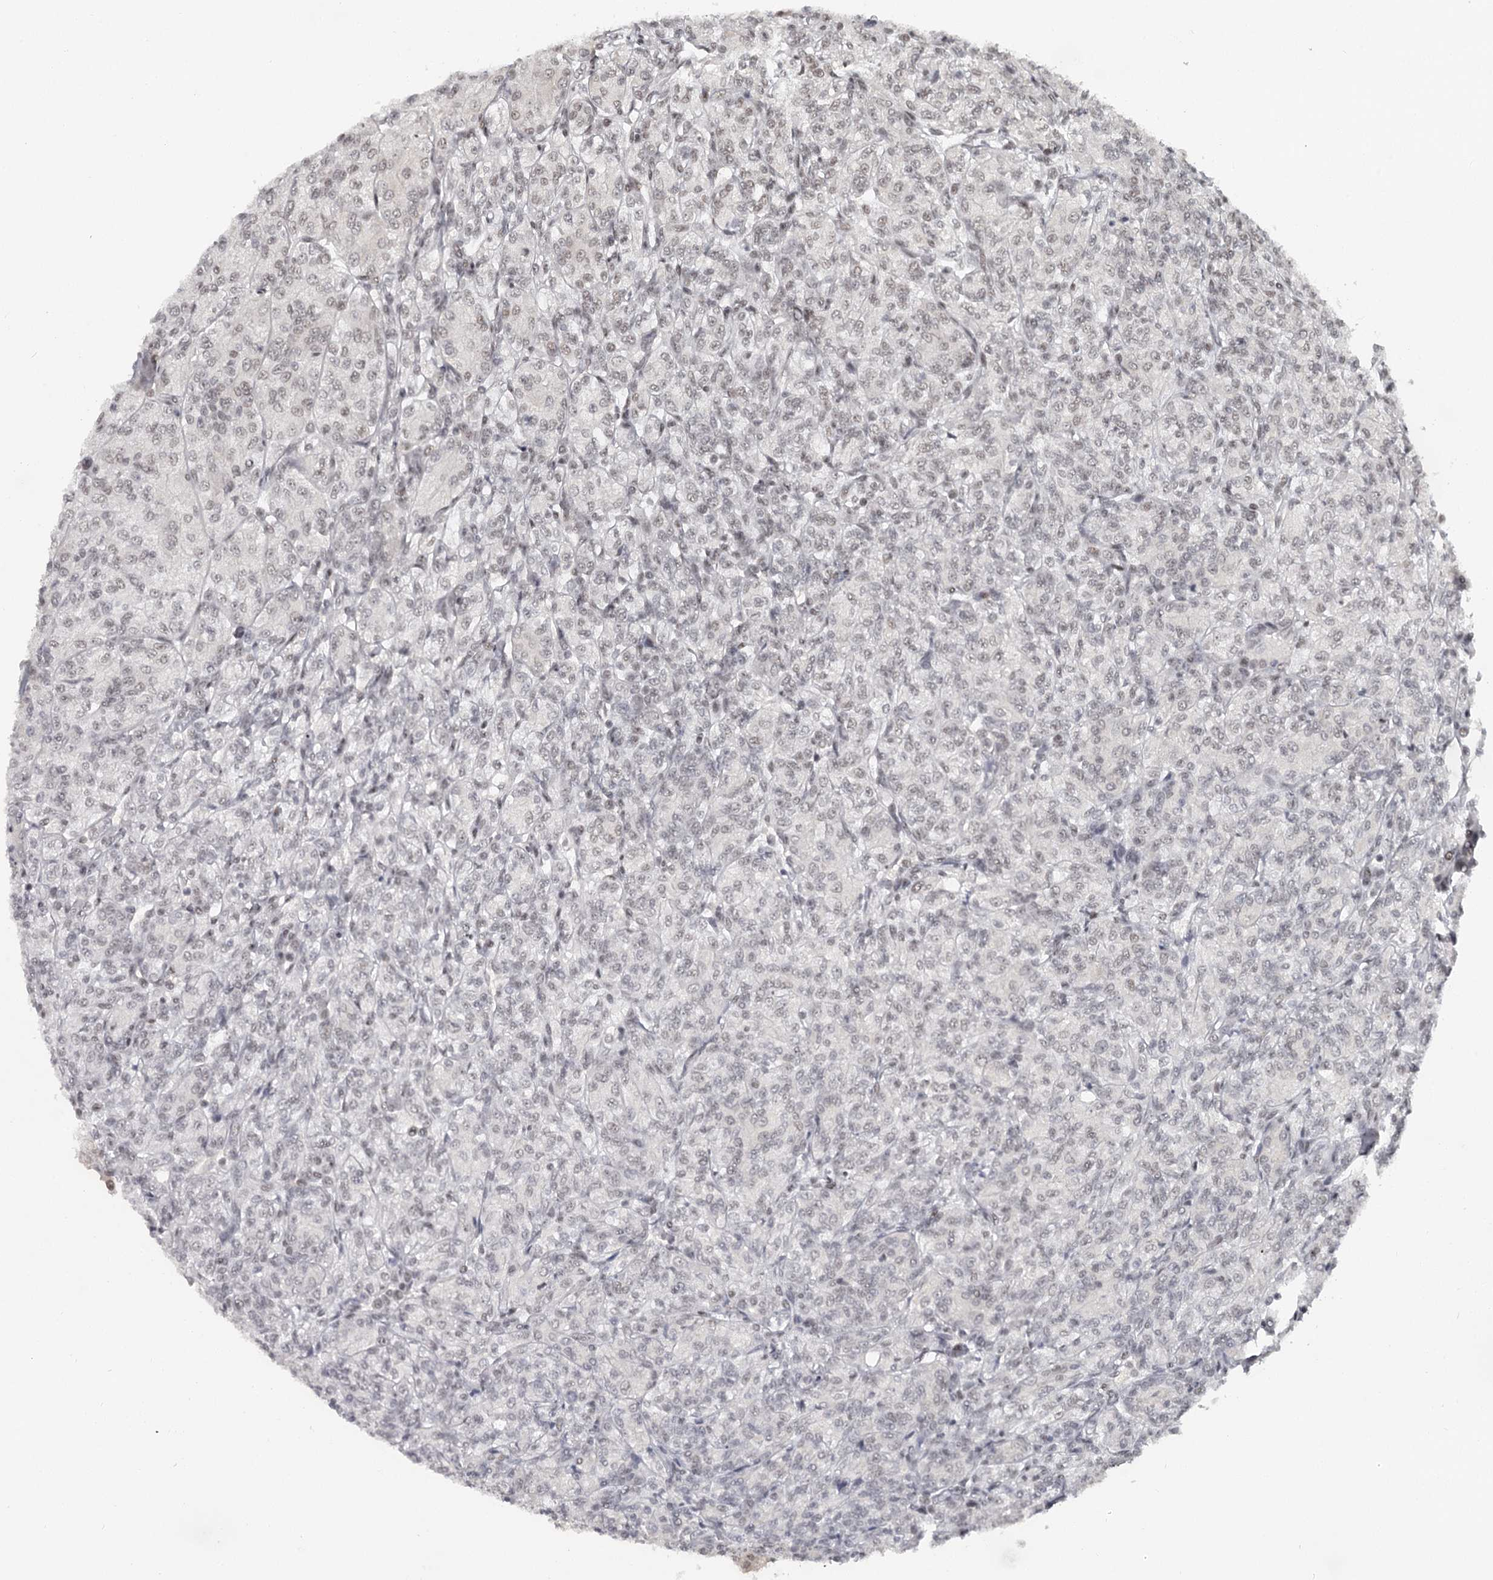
{"staining": {"intensity": "weak", "quantity": ">75%", "location": "nuclear"}, "tissue": "renal cancer", "cell_type": "Tumor cells", "image_type": "cancer", "snomed": [{"axis": "morphology", "description": "Adenocarcinoma, NOS"}, {"axis": "topography", "description": "Kidney"}], "caption": "The immunohistochemical stain highlights weak nuclear expression in tumor cells of renal cancer (adenocarcinoma) tissue.", "gene": "FAM13C", "patient": {"sex": "male", "age": 77}}